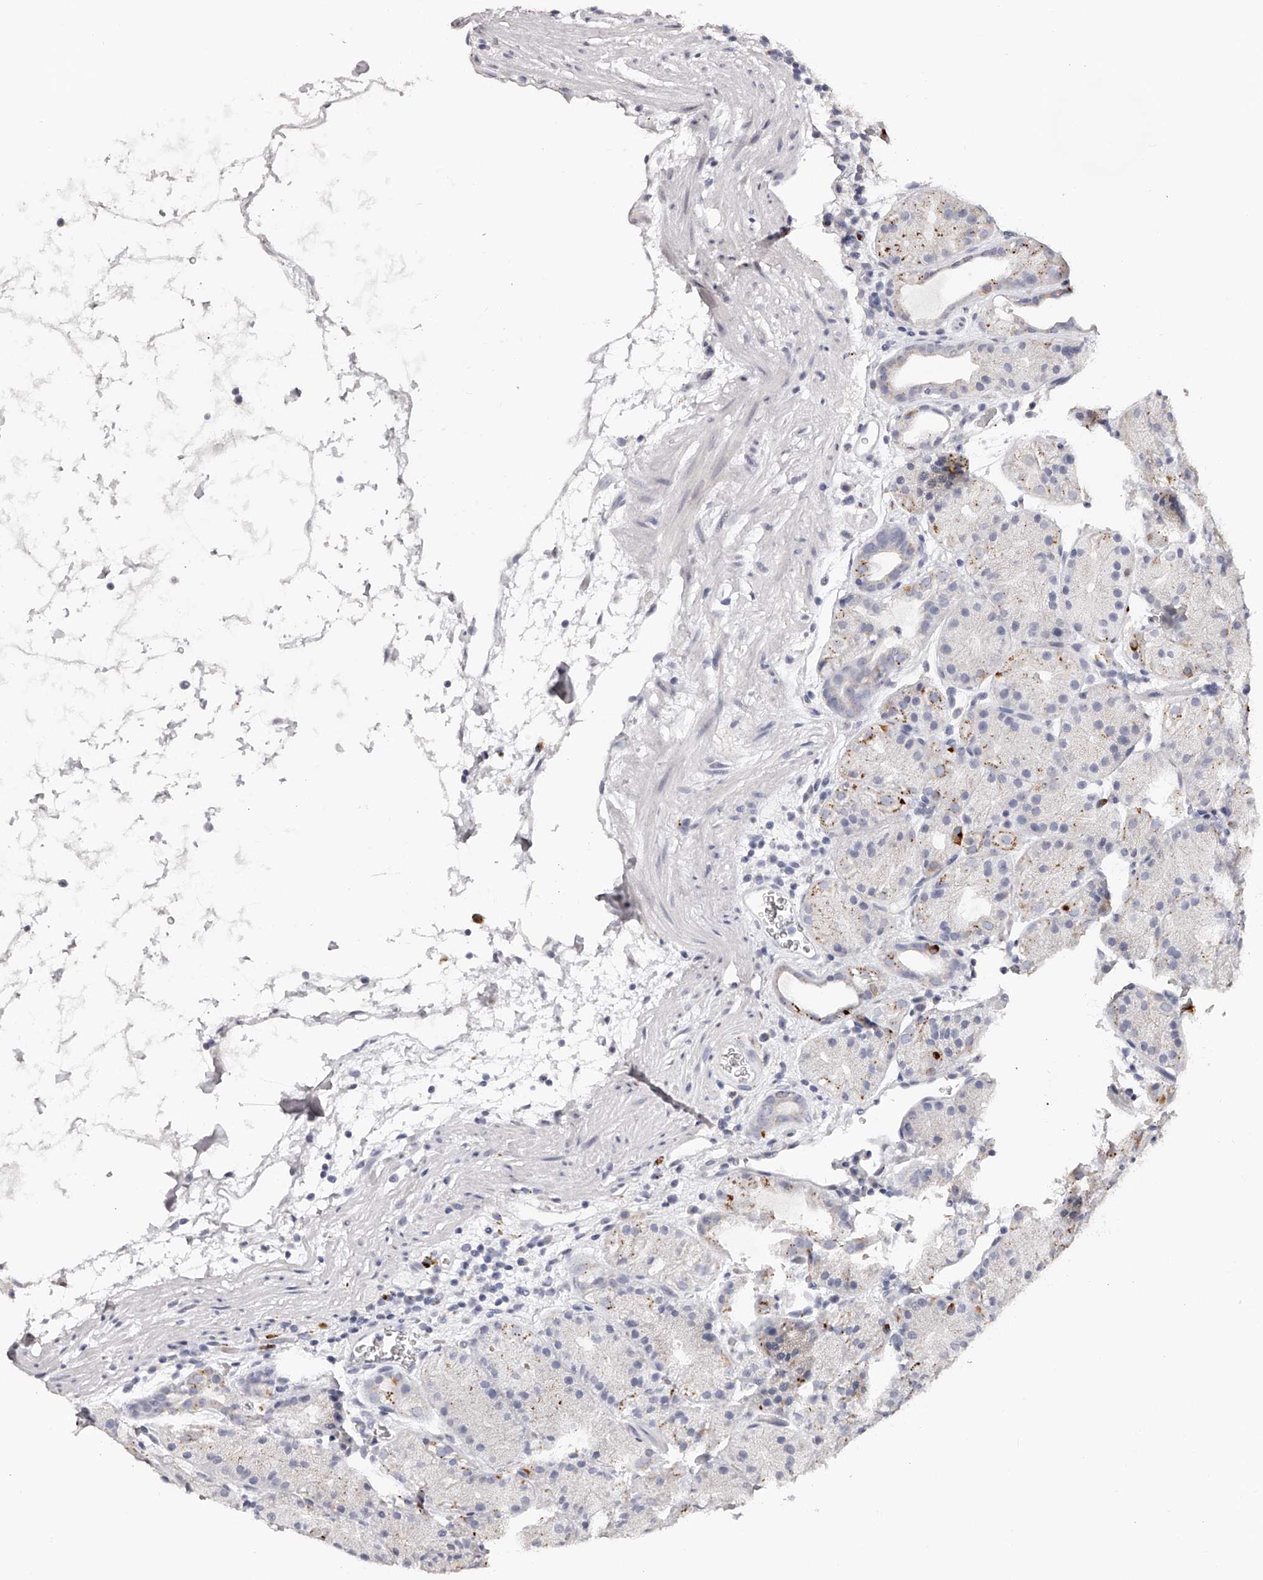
{"staining": {"intensity": "weak", "quantity": "<25%", "location": "cytoplasmic/membranous"}, "tissue": "stomach", "cell_type": "Glandular cells", "image_type": "normal", "snomed": [{"axis": "morphology", "description": "Normal tissue, NOS"}, {"axis": "topography", "description": "Stomach, upper"}], "caption": "Immunohistochemical staining of benign human stomach shows no significant staining in glandular cells.", "gene": "SLC35D3", "patient": {"sex": "male", "age": 48}}